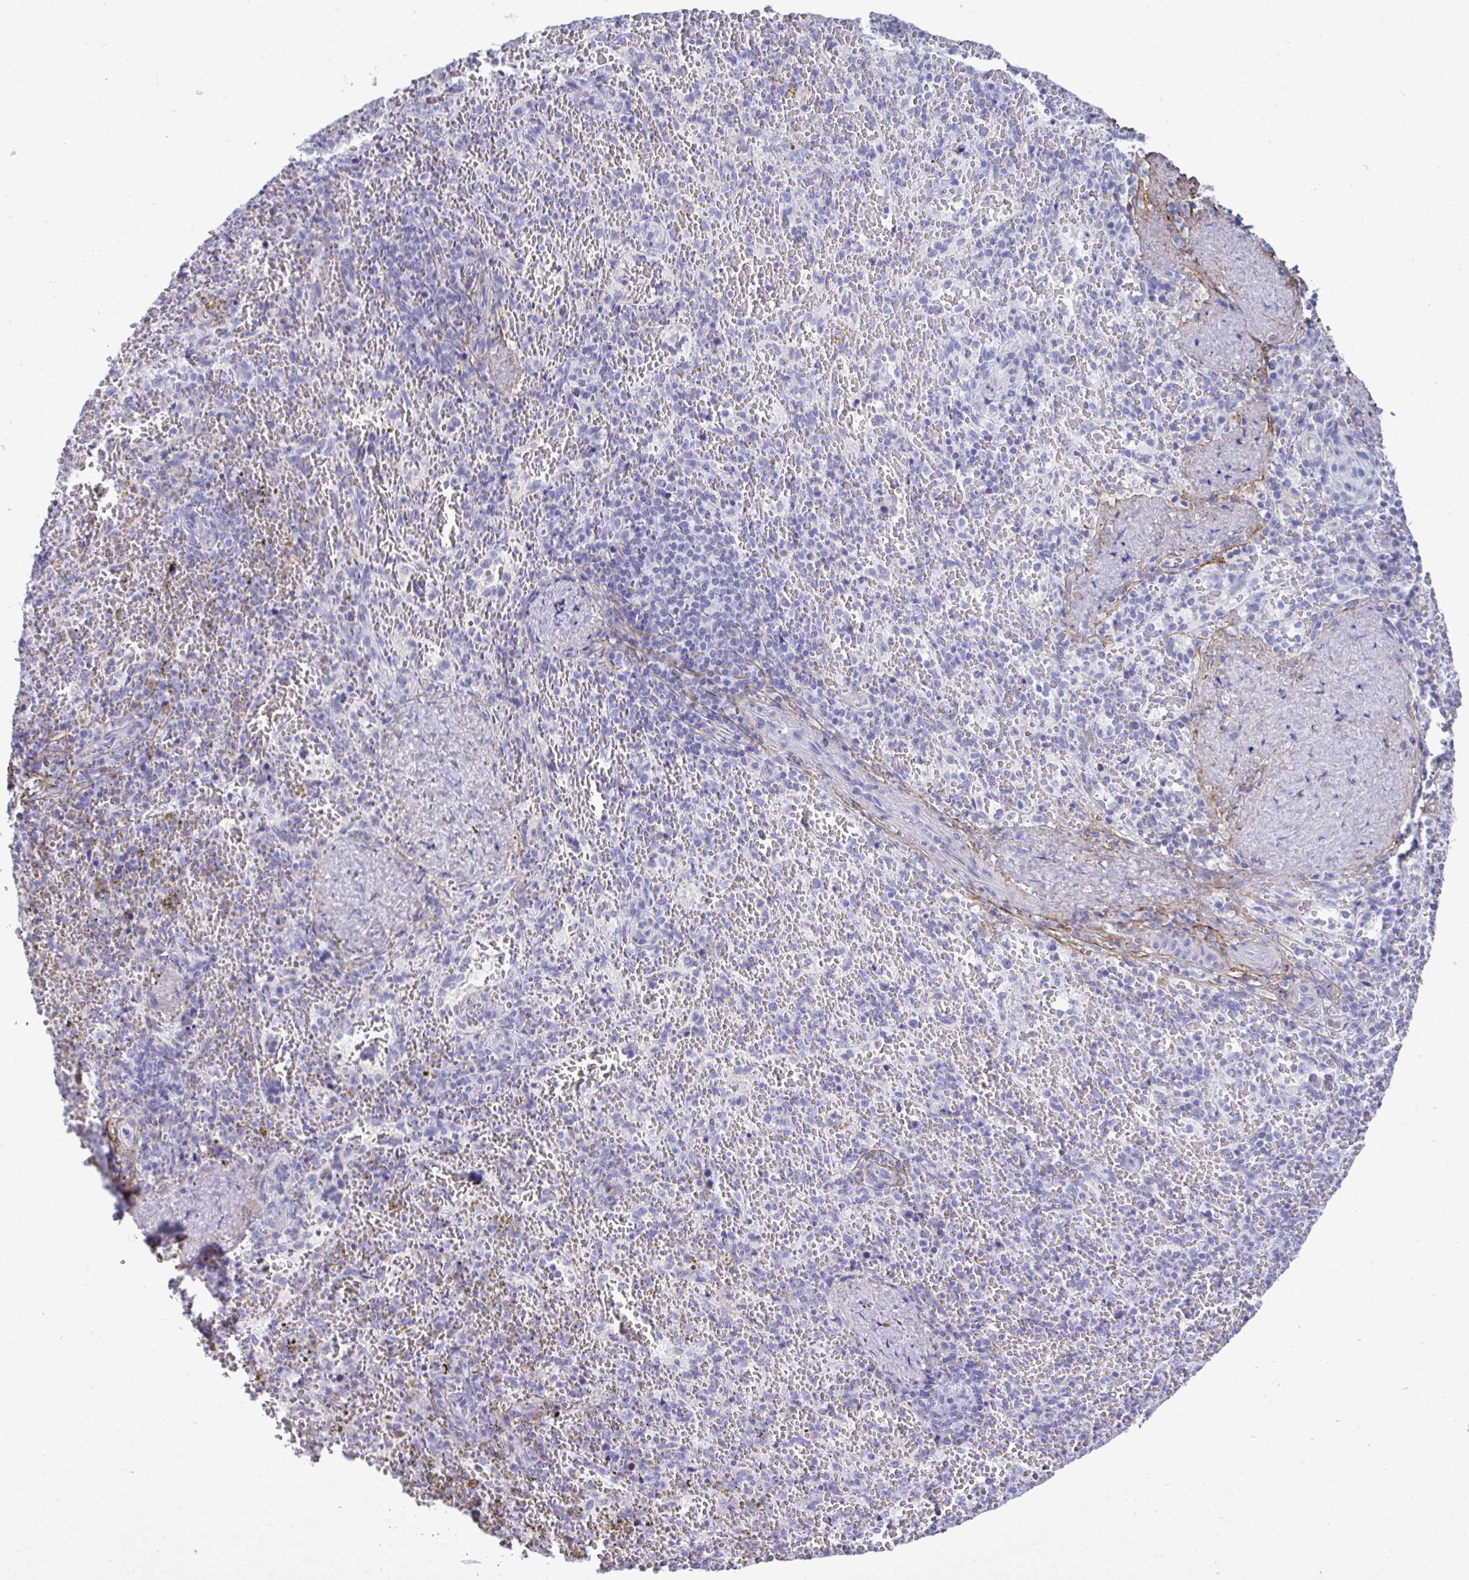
{"staining": {"intensity": "negative", "quantity": "none", "location": "none"}, "tissue": "spleen", "cell_type": "Cells in red pulp", "image_type": "normal", "snomed": [{"axis": "morphology", "description": "Normal tissue, NOS"}, {"axis": "topography", "description": "Spleen"}], "caption": "IHC image of benign spleen: human spleen stained with DAB (3,3'-diaminobenzidine) shows no significant protein positivity in cells in red pulp. (Brightfield microscopy of DAB (3,3'-diaminobenzidine) immunohistochemistry at high magnification).", "gene": "MYH10", "patient": {"sex": "female", "age": 50}}